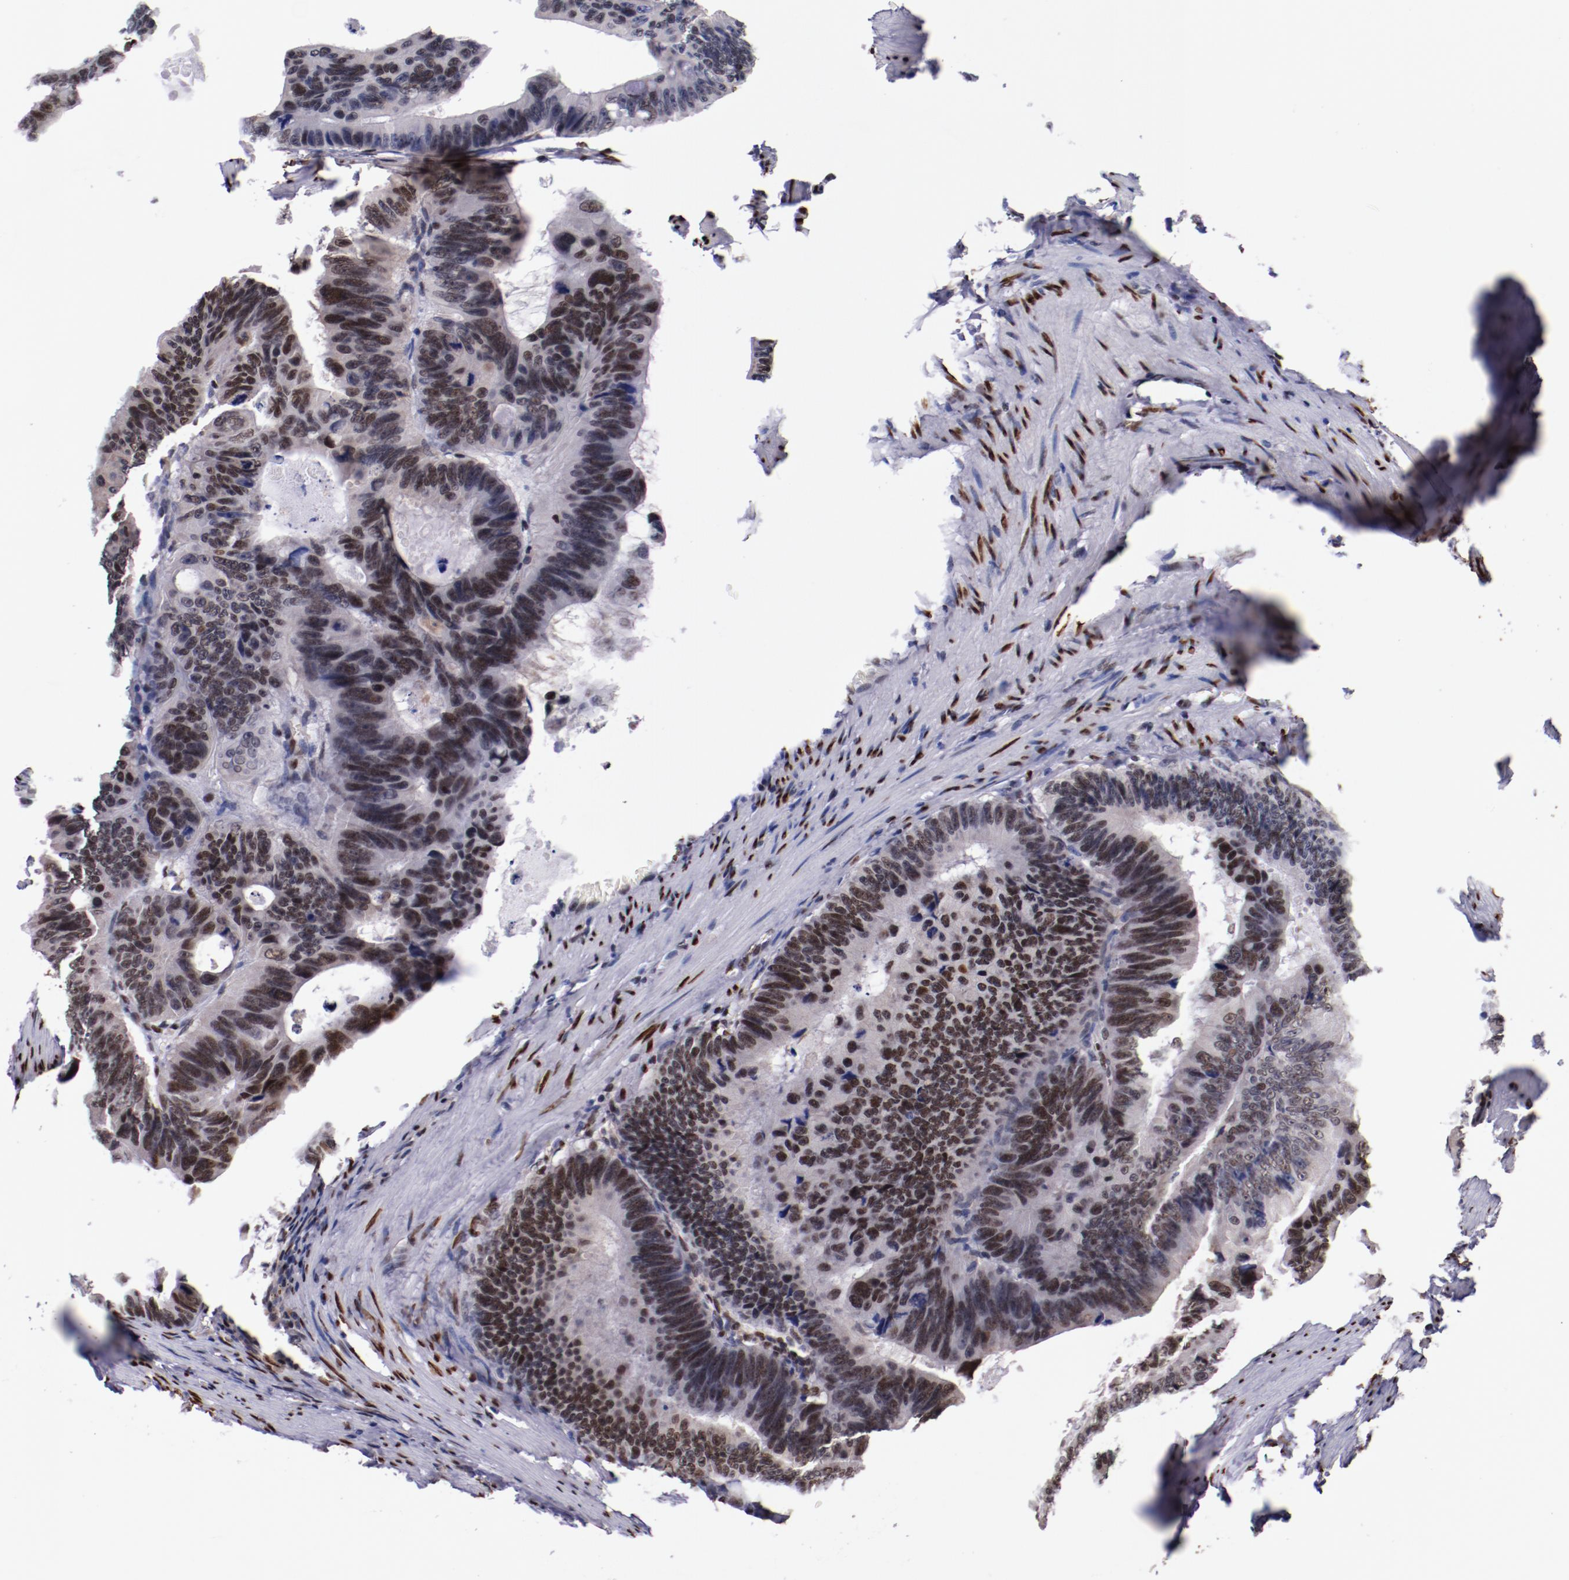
{"staining": {"intensity": "weak", "quantity": ">75%", "location": "nuclear"}, "tissue": "colorectal cancer", "cell_type": "Tumor cells", "image_type": "cancer", "snomed": [{"axis": "morphology", "description": "Adenocarcinoma, NOS"}, {"axis": "topography", "description": "Colon"}], "caption": "This is an image of immunohistochemistry staining of colorectal cancer (adenocarcinoma), which shows weak staining in the nuclear of tumor cells.", "gene": "SRF", "patient": {"sex": "female", "age": 55}}